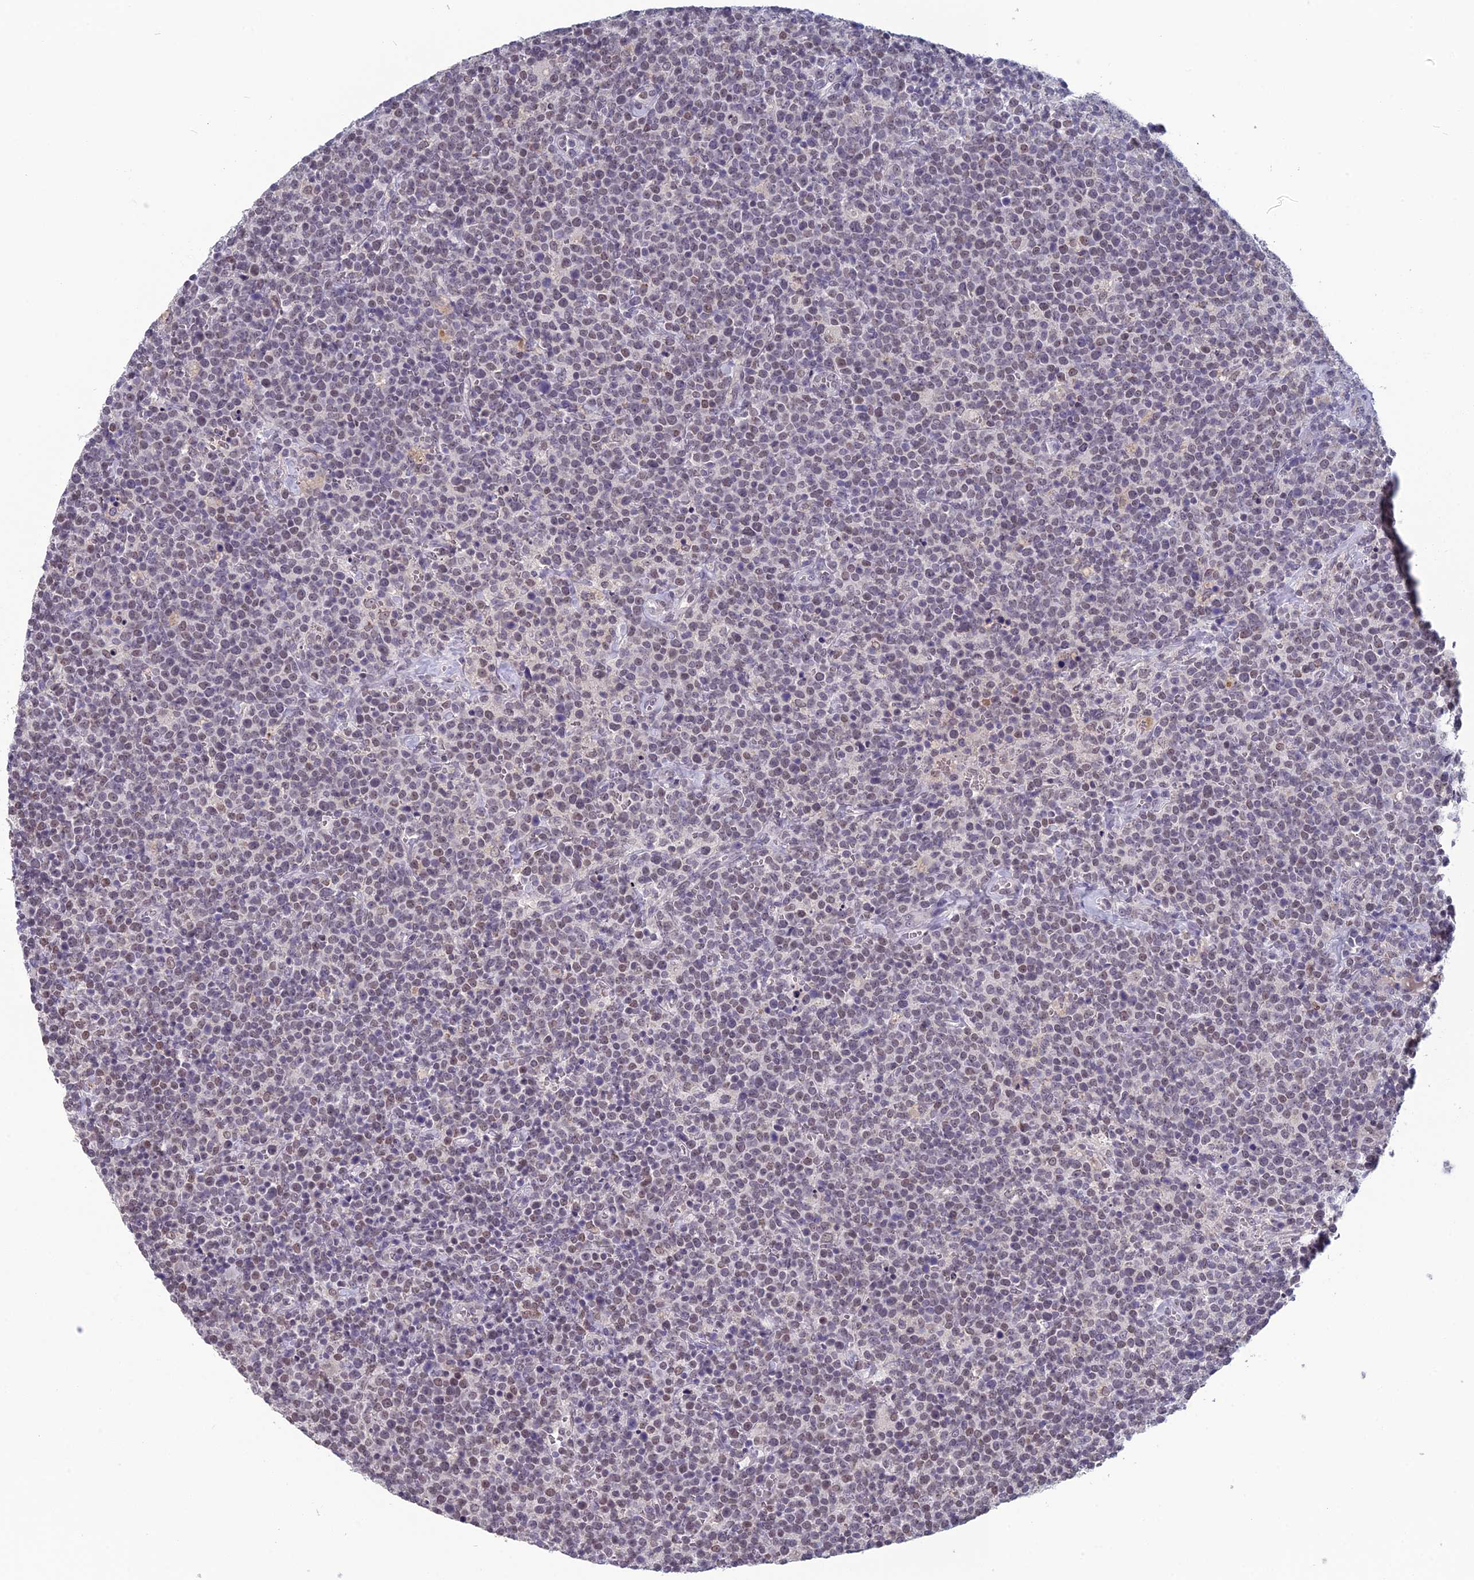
{"staining": {"intensity": "weak", "quantity": ">75%", "location": "nuclear"}, "tissue": "lymphoma", "cell_type": "Tumor cells", "image_type": "cancer", "snomed": [{"axis": "morphology", "description": "Malignant lymphoma, non-Hodgkin's type, High grade"}, {"axis": "topography", "description": "Lymph node"}], "caption": "IHC of human lymphoma shows low levels of weak nuclear positivity in about >75% of tumor cells.", "gene": "MT-CO3", "patient": {"sex": "male", "age": 61}}